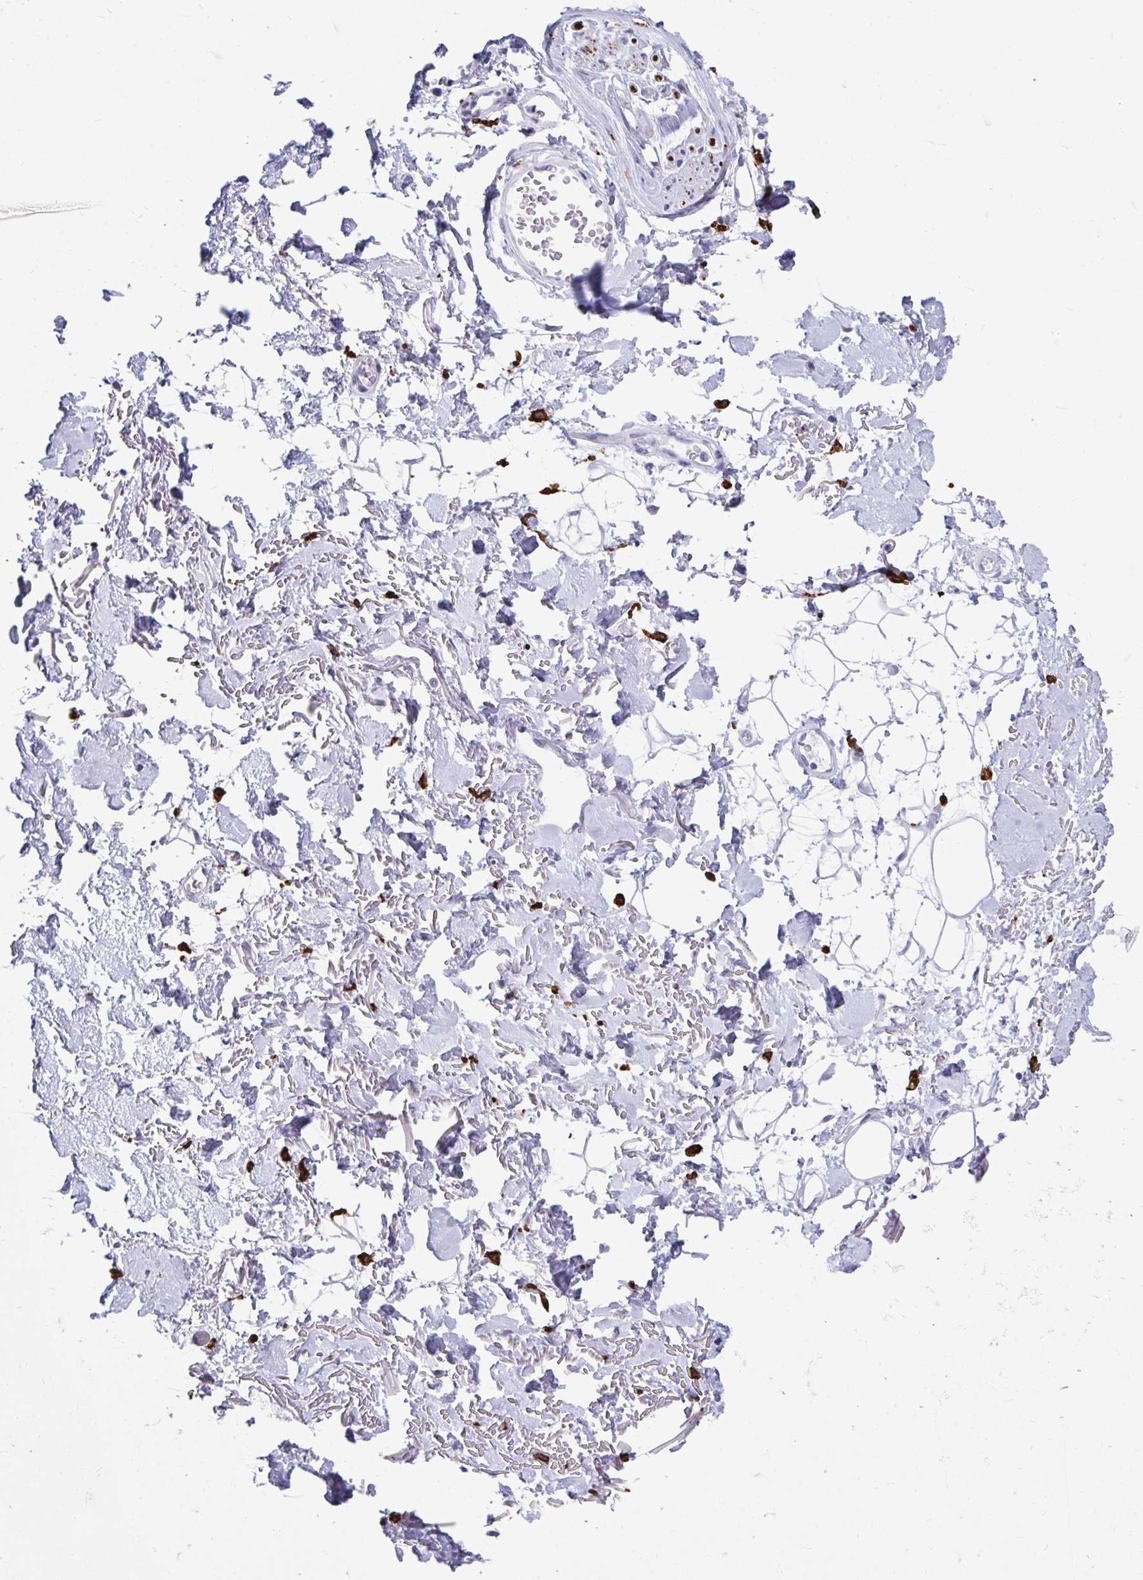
{"staining": {"intensity": "negative", "quantity": "none", "location": "none"}, "tissue": "adipose tissue", "cell_type": "Adipocytes", "image_type": "normal", "snomed": [{"axis": "morphology", "description": "Normal tissue, NOS"}, {"axis": "topography", "description": "Anal"}, {"axis": "topography", "description": "Peripheral nerve tissue"}], "caption": "IHC micrograph of benign adipose tissue: adipose tissue stained with DAB (3,3'-diaminobenzidine) reveals no significant protein staining in adipocytes. Nuclei are stained in blue.", "gene": "CD163", "patient": {"sex": "male", "age": 78}}